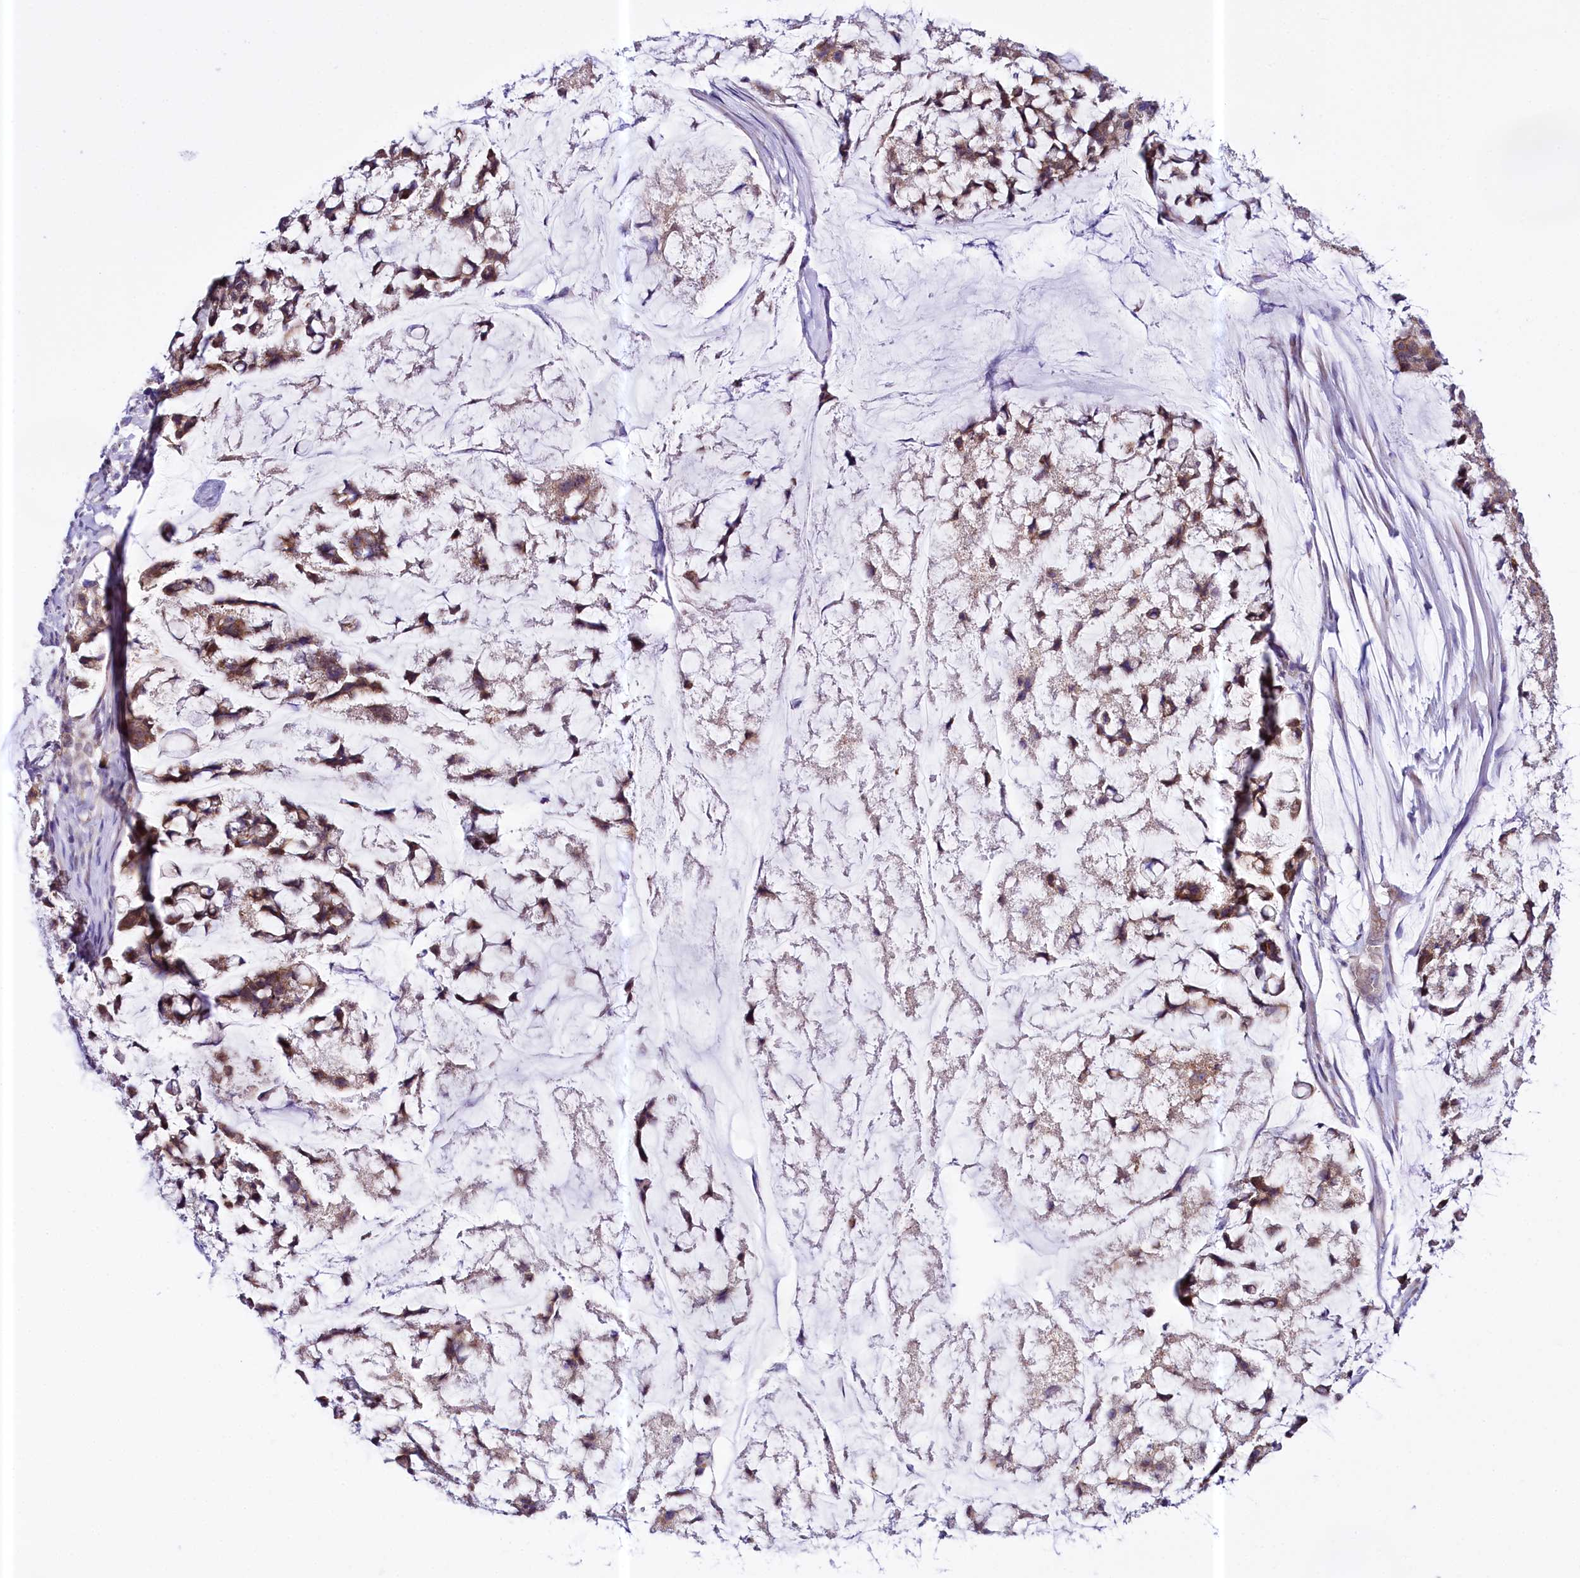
{"staining": {"intensity": "moderate", "quantity": ">75%", "location": "cytoplasmic/membranous"}, "tissue": "stomach cancer", "cell_type": "Tumor cells", "image_type": "cancer", "snomed": [{"axis": "morphology", "description": "Adenocarcinoma, NOS"}, {"axis": "topography", "description": "Stomach, lower"}], "caption": "Approximately >75% of tumor cells in stomach adenocarcinoma demonstrate moderate cytoplasmic/membranous protein staining as visualized by brown immunohistochemical staining.", "gene": "CEP295", "patient": {"sex": "male", "age": 67}}